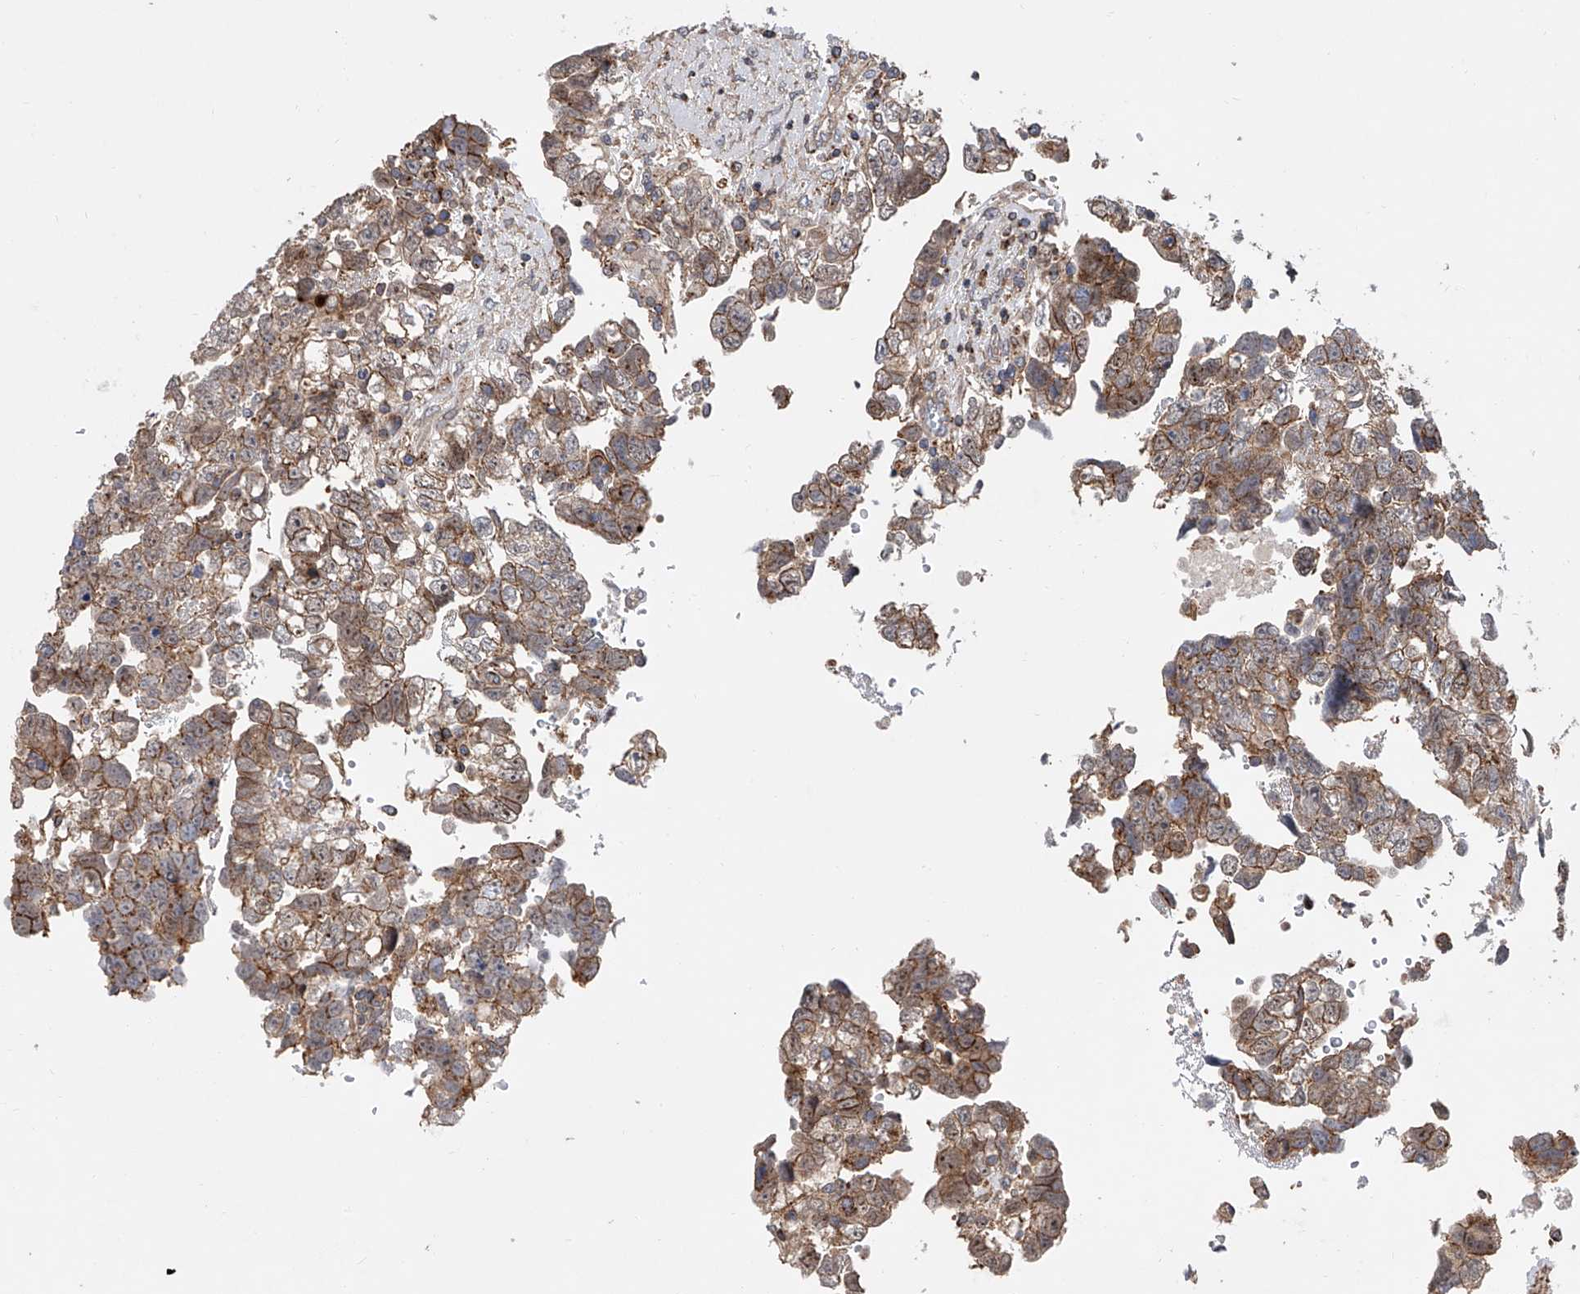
{"staining": {"intensity": "moderate", "quantity": "25%-75%", "location": "cytoplasmic/membranous"}, "tissue": "testis cancer", "cell_type": "Tumor cells", "image_type": "cancer", "snomed": [{"axis": "morphology", "description": "Carcinoma, Embryonal, NOS"}, {"axis": "topography", "description": "Testis"}], "caption": "The photomicrograph exhibits immunohistochemical staining of testis embryonal carcinoma. There is moderate cytoplasmic/membranous expression is appreciated in approximately 25%-75% of tumor cells.", "gene": "USP47", "patient": {"sex": "male", "age": 37}}